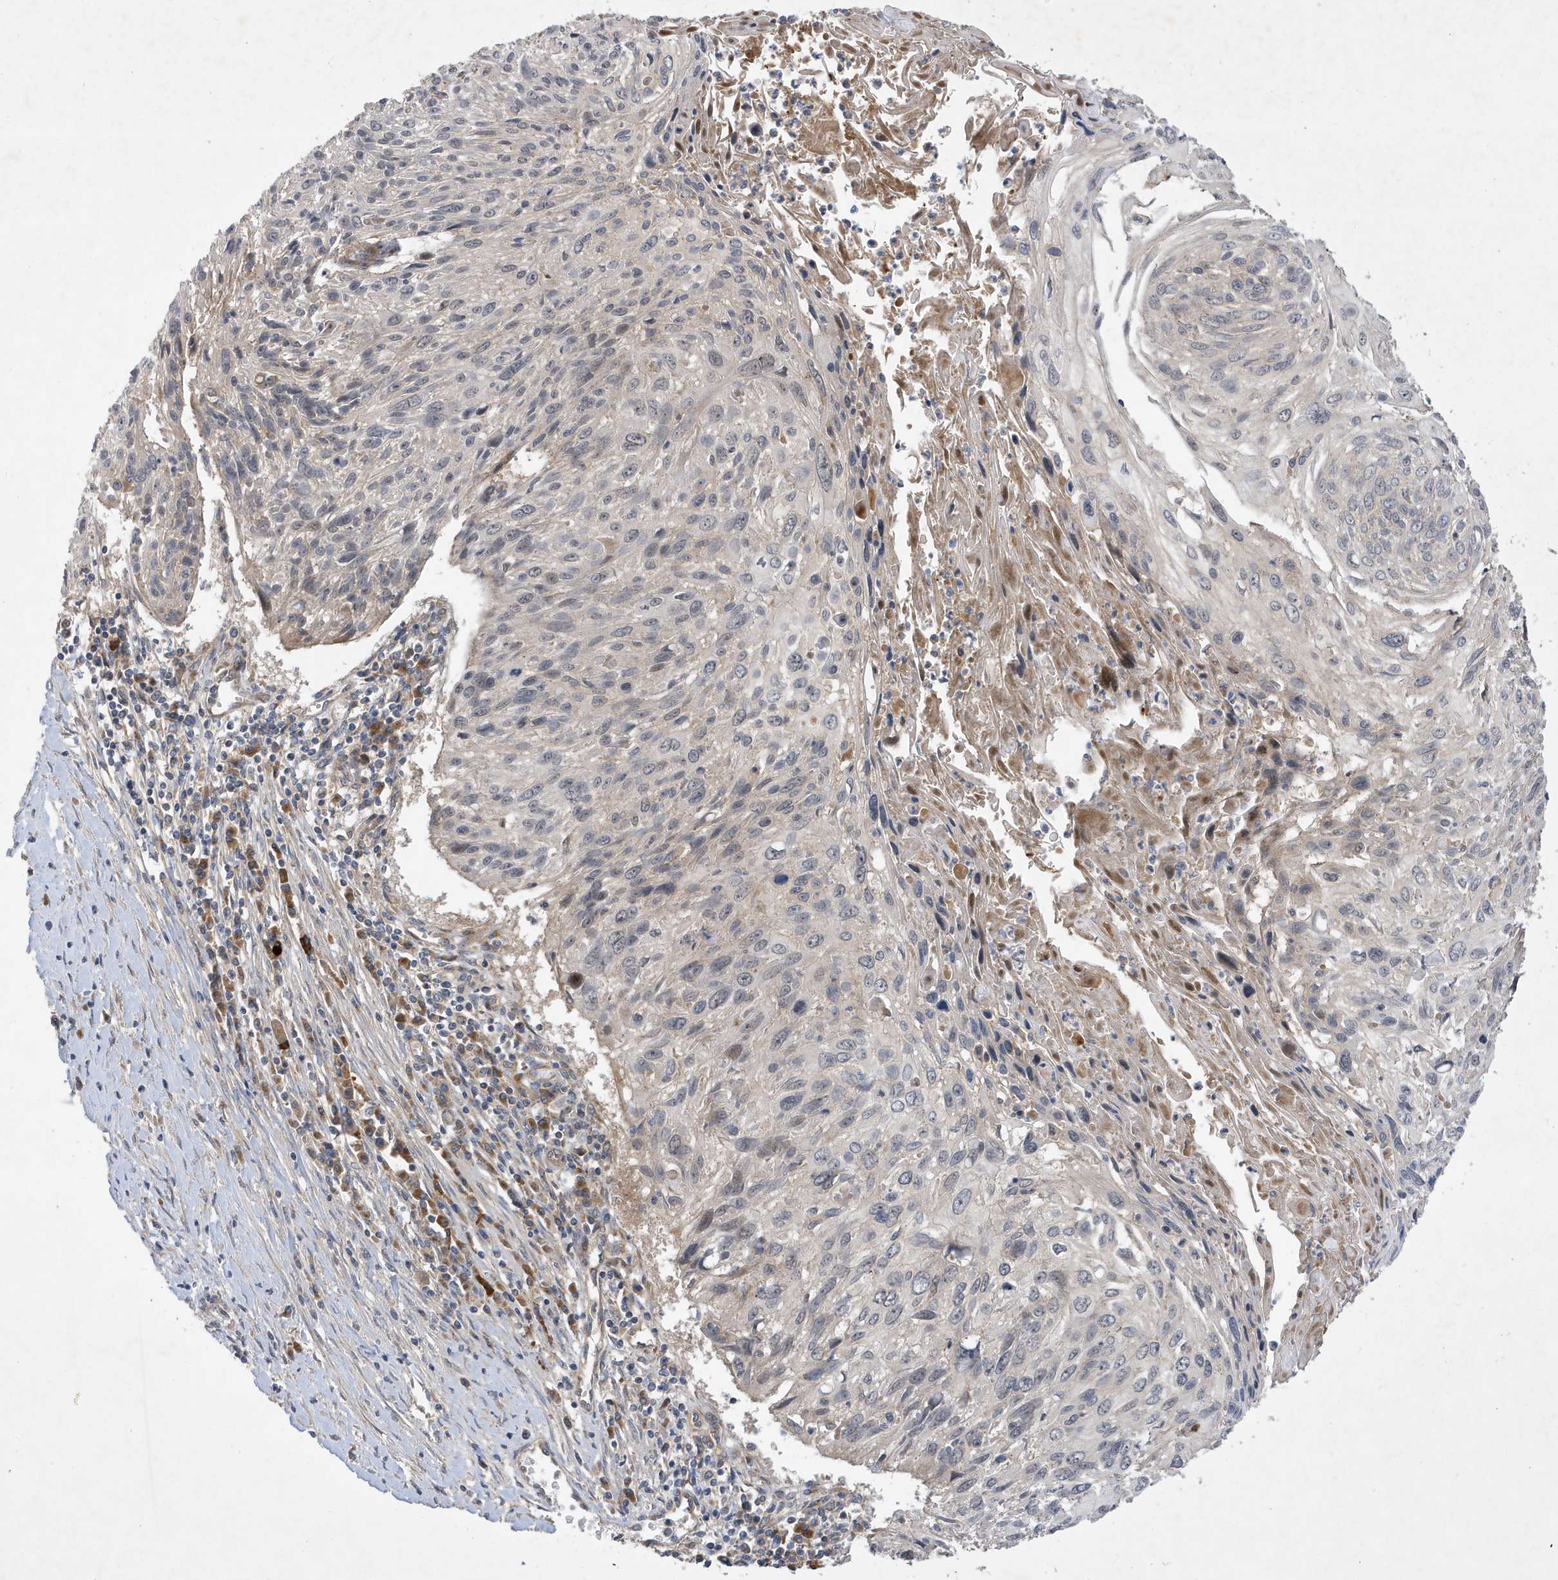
{"staining": {"intensity": "negative", "quantity": "none", "location": "none"}, "tissue": "cervical cancer", "cell_type": "Tumor cells", "image_type": "cancer", "snomed": [{"axis": "morphology", "description": "Squamous cell carcinoma, NOS"}, {"axis": "topography", "description": "Cervix"}], "caption": "Micrograph shows no protein expression in tumor cells of cervical cancer (squamous cell carcinoma) tissue.", "gene": "LAPTM4A", "patient": {"sex": "female", "age": 51}}